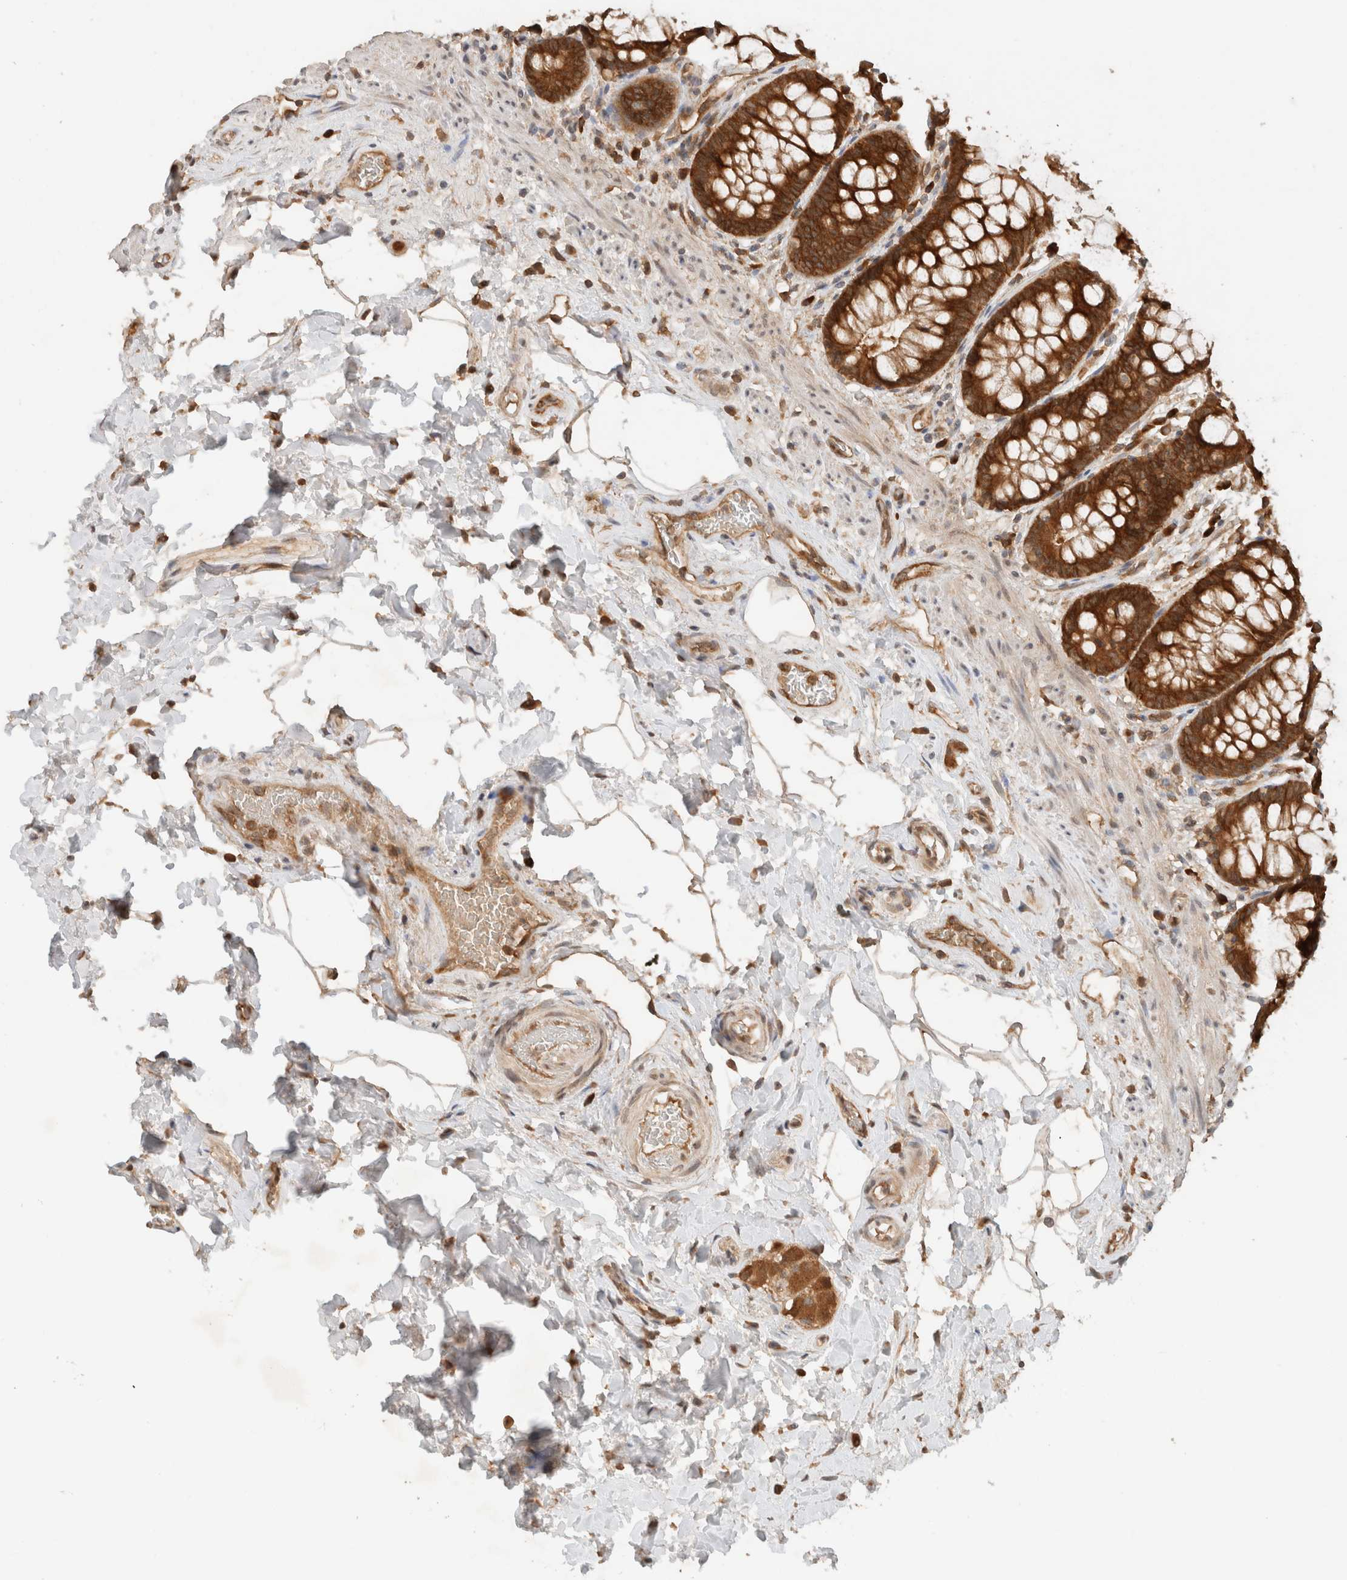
{"staining": {"intensity": "strong", "quantity": ">75%", "location": "cytoplasmic/membranous"}, "tissue": "rectum", "cell_type": "Glandular cells", "image_type": "normal", "snomed": [{"axis": "morphology", "description": "Normal tissue, NOS"}, {"axis": "topography", "description": "Rectum"}], "caption": "Rectum stained with DAB immunohistochemistry (IHC) exhibits high levels of strong cytoplasmic/membranous positivity in approximately >75% of glandular cells.", "gene": "ARFGEF2", "patient": {"sex": "male", "age": 64}}